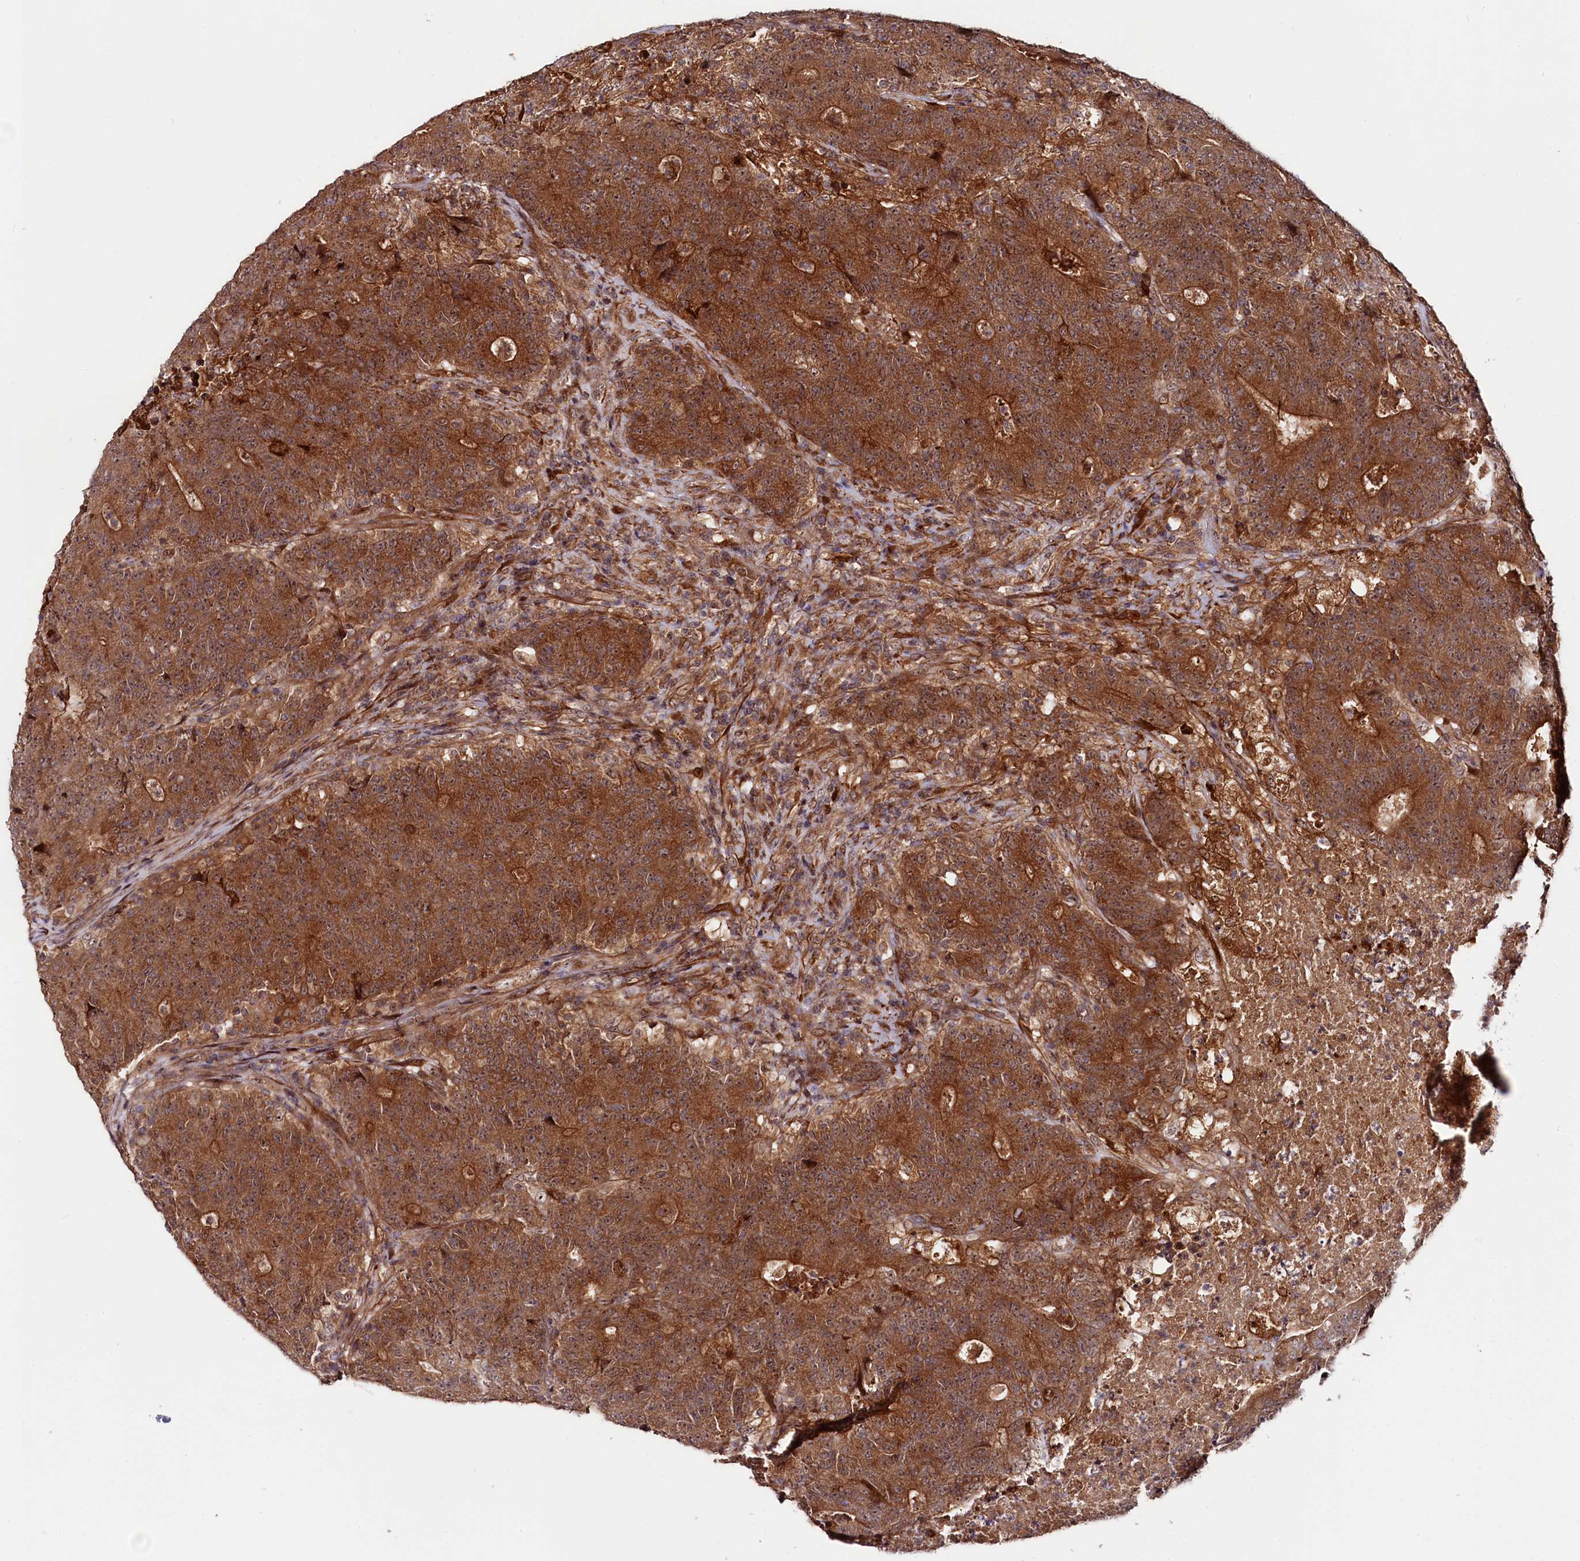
{"staining": {"intensity": "strong", "quantity": ">75%", "location": "cytoplasmic/membranous"}, "tissue": "colorectal cancer", "cell_type": "Tumor cells", "image_type": "cancer", "snomed": [{"axis": "morphology", "description": "Adenocarcinoma, NOS"}, {"axis": "topography", "description": "Colon"}], "caption": "High-power microscopy captured an IHC histopathology image of colorectal adenocarcinoma, revealing strong cytoplasmic/membranous staining in about >75% of tumor cells.", "gene": "NEDD1", "patient": {"sex": "female", "age": 75}}